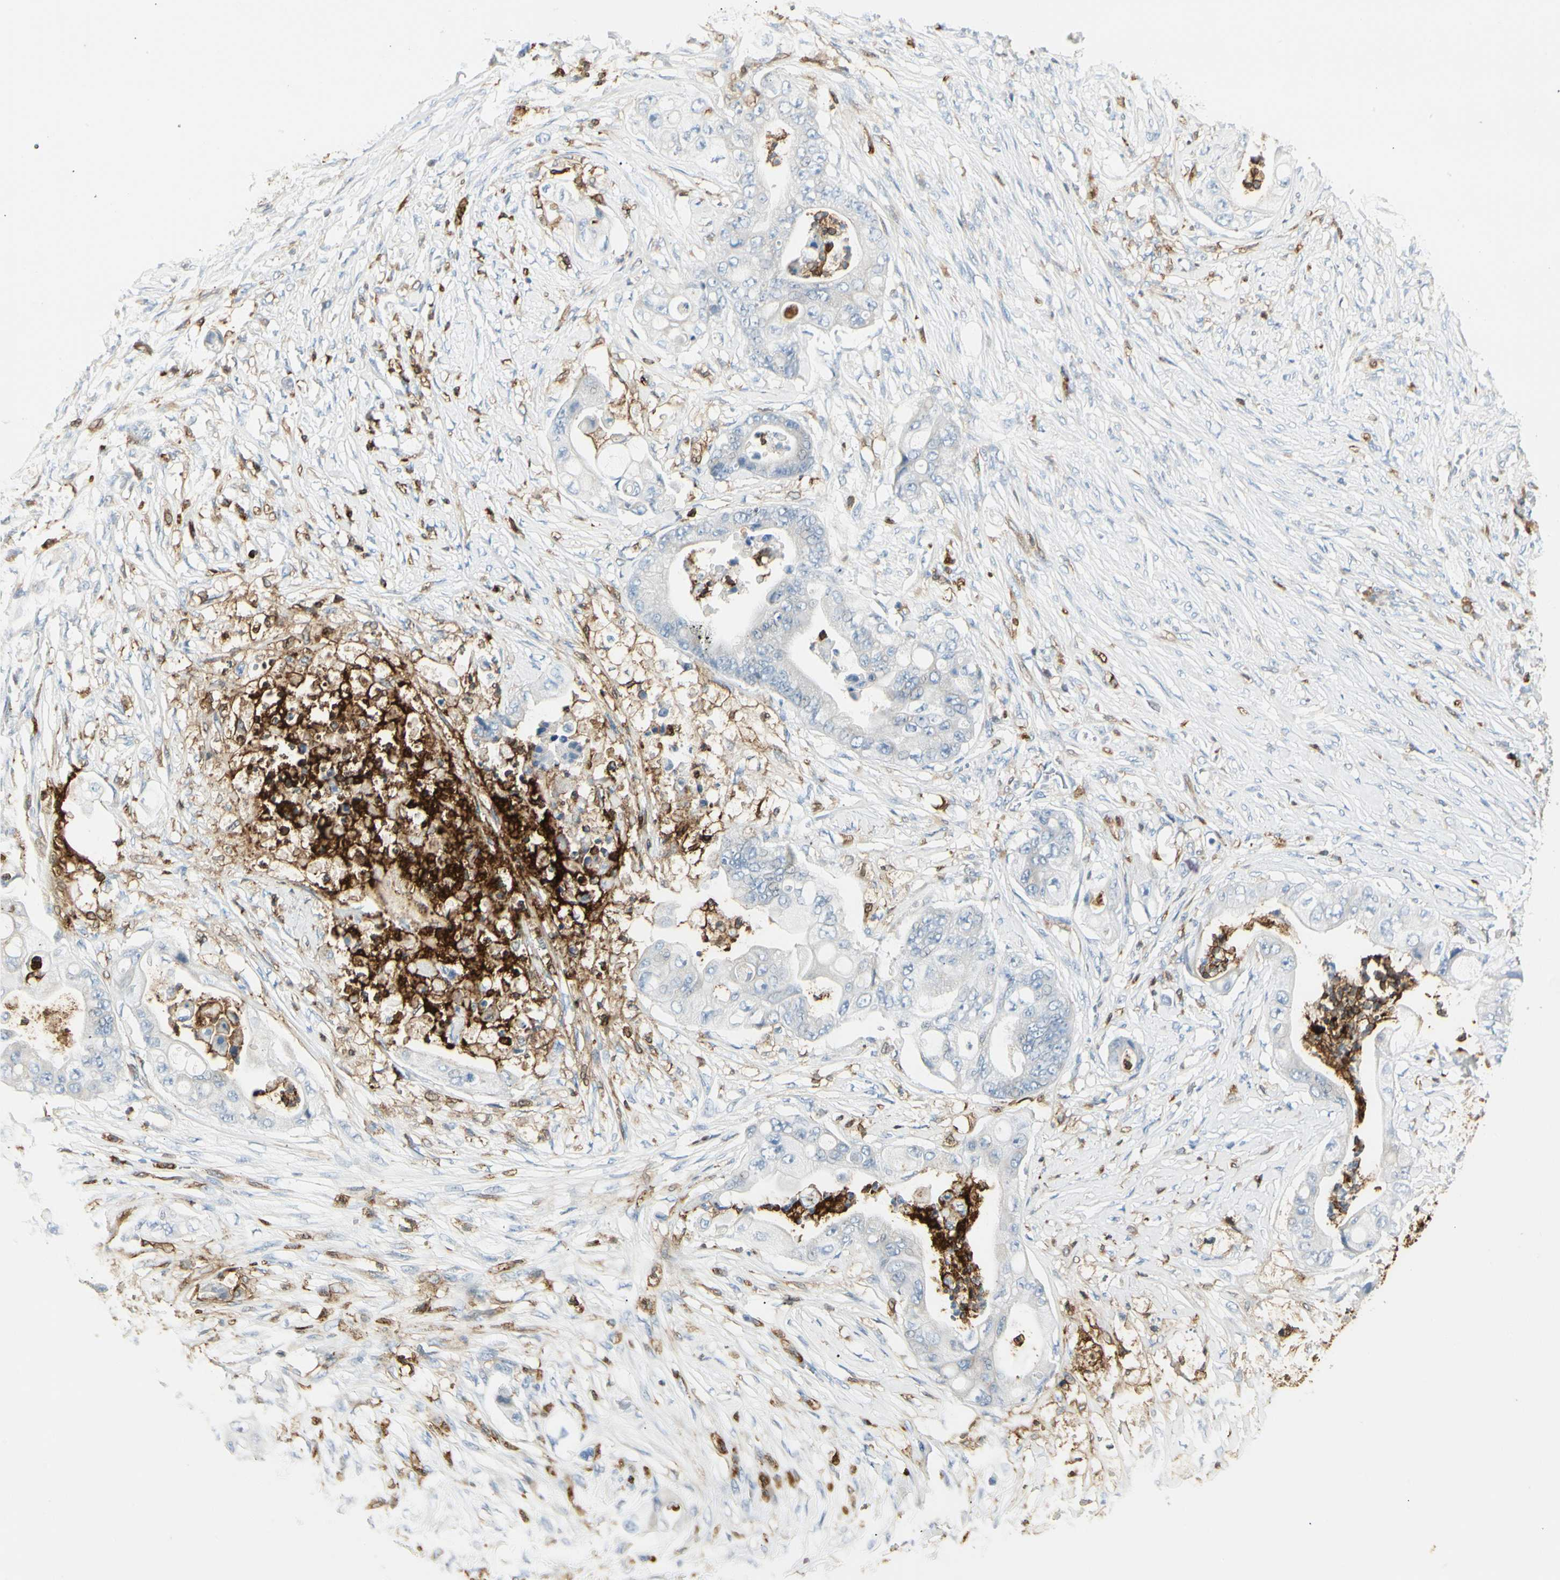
{"staining": {"intensity": "weak", "quantity": "<25%", "location": "cytoplasmic/membranous"}, "tissue": "stomach cancer", "cell_type": "Tumor cells", "image_type": "cancer", "snomed": [{"axis": "morphology", "description": "Adenocarcinoma, NOS"}, {"axis": "topography", "description": "Stomach"}], "caption": "Tumor cells show no significant protein positivity in stomach cancer (adenocarcinoma).", "gene": "ITGB2", "patient": {"sex": "female", "age": 73}}